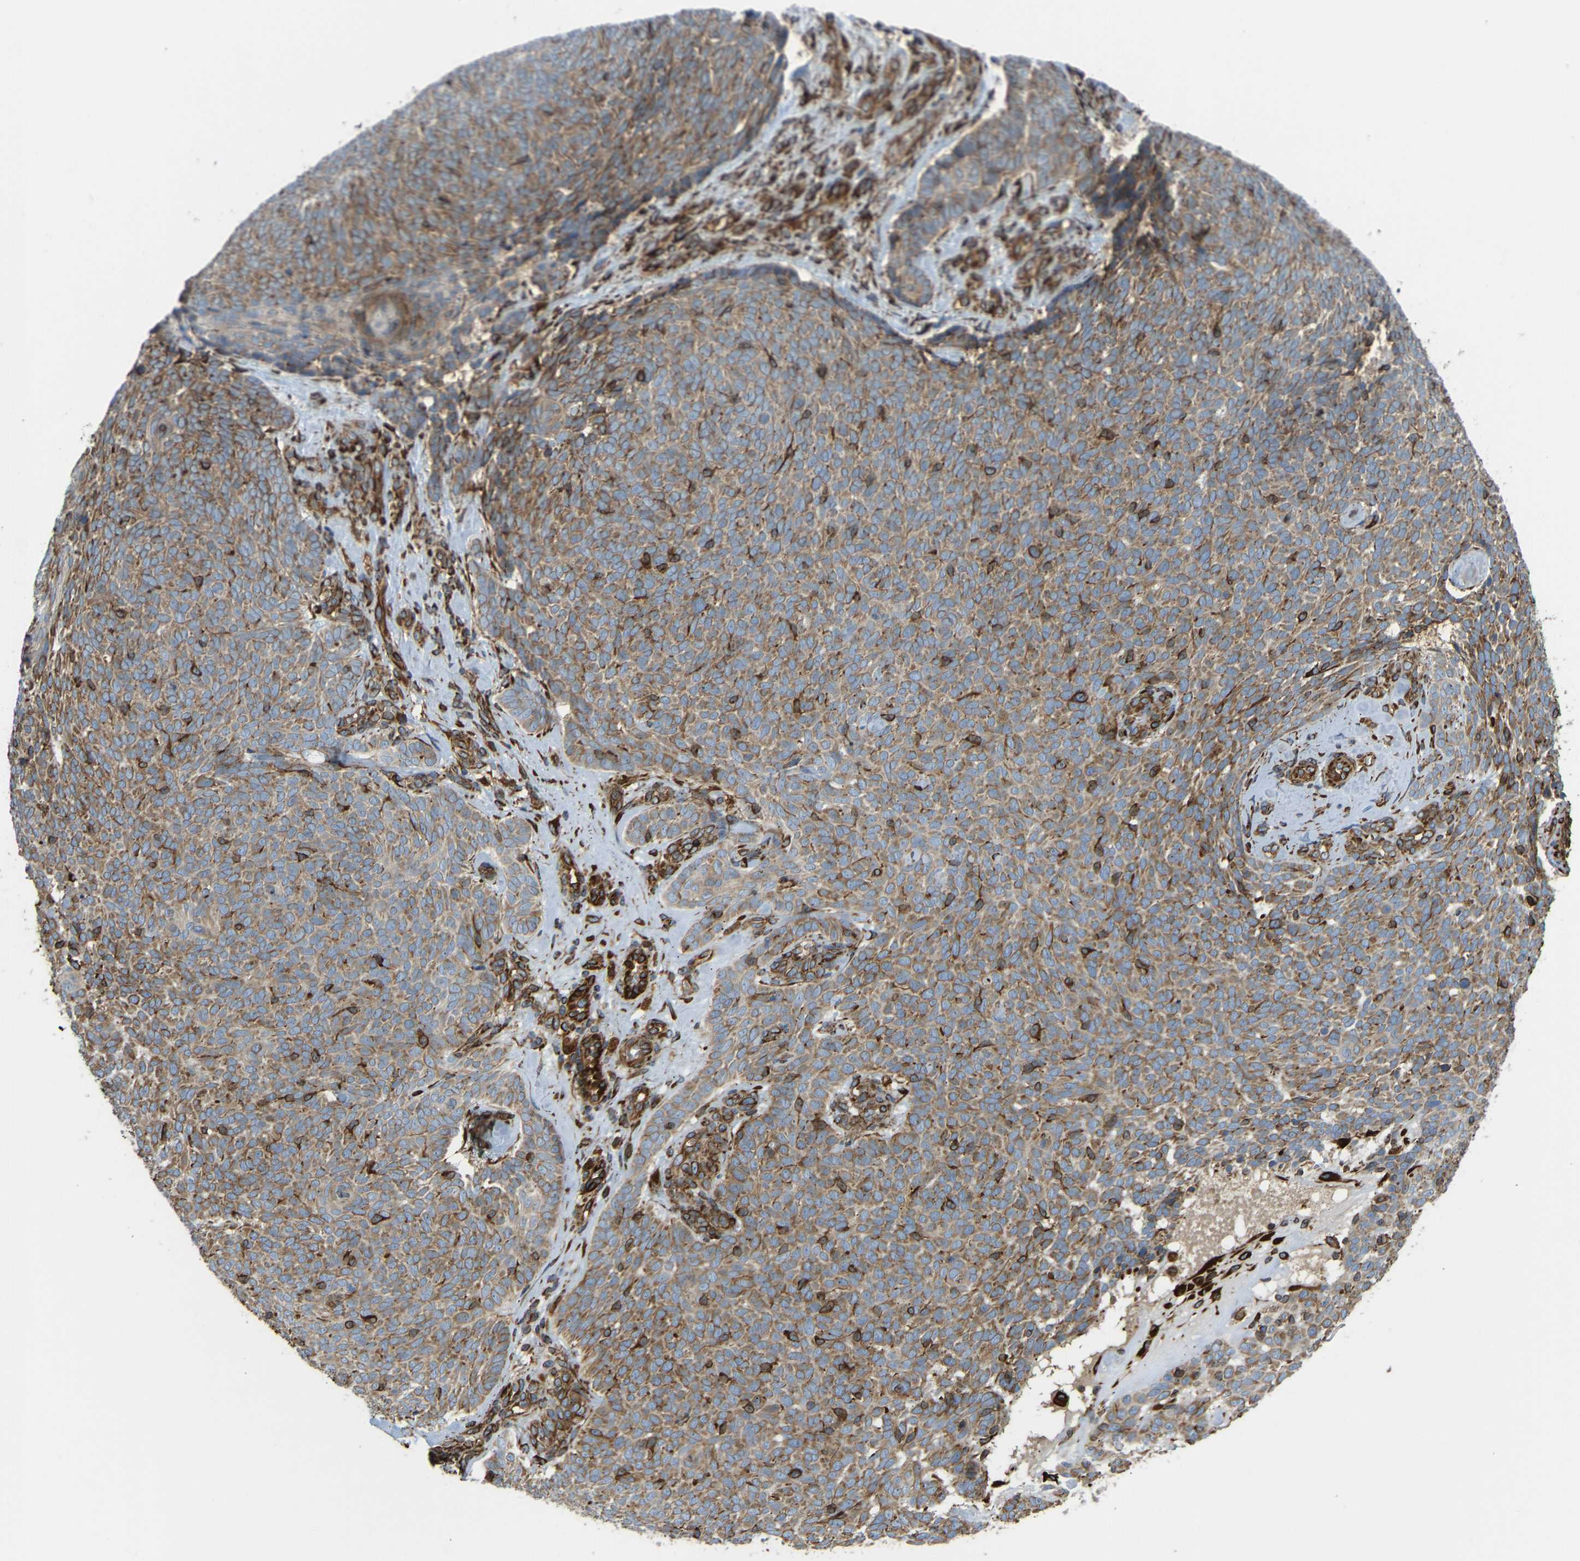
{"staining": {"intensity": "moderate", "quantity": ">75%", "location": "cytoplasmic/membranous"}, "tissue": "skin cancer", "cell_type": "Tumor cells", "image_type": "cancer", "snomed": [{"axis": "morphology", "description": "Basal cell carcinoma"}, {"axis": "topography", "description": "Skin"}], "caption": "Skin cancer tissue reveals moderate cytoplasmic/membranous positivity in about >75% of tumor cells, visualized by immunohistochemistry.", "gene": "BEX3", "patient": {"sex": "male", "age": 61}}